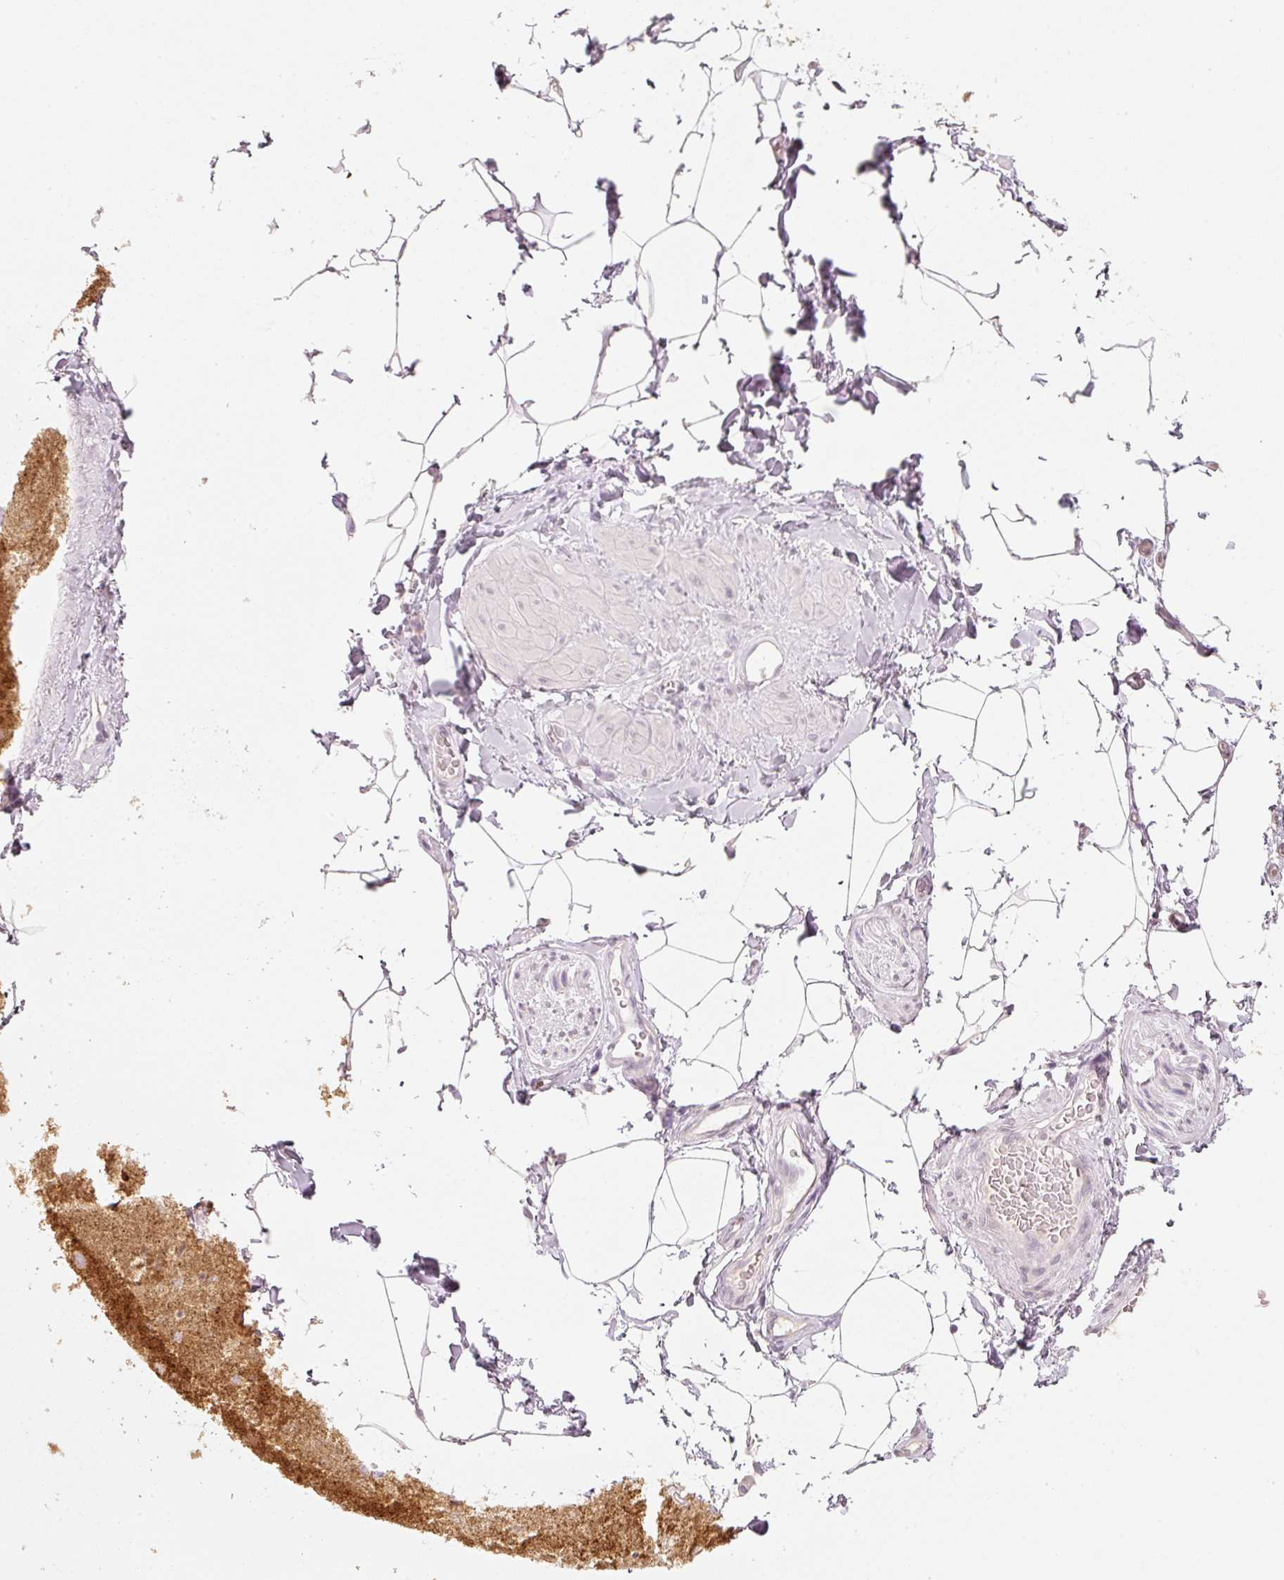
{"staining": {"intensity": "negative", "quantity": "none", "location": "none"}, "tissue": "adipose tissue", "cell_type": "Adipocytes", "image_type": "normal", "snomed": [{"axis": "morphology", "description": "Normal tissue, NOS"}, {"axis": "topography", "description": "Vascular tissue"}, {"axis": "topography", "description": "Peripheral nerve tissue"}], "caption": "Immunohistochemistry (IHC) of normal adipose tissue demonstrates no expression in adipocytes.", "gene": "STEAP1", "patient": {"sex": "male", "age": 41}}